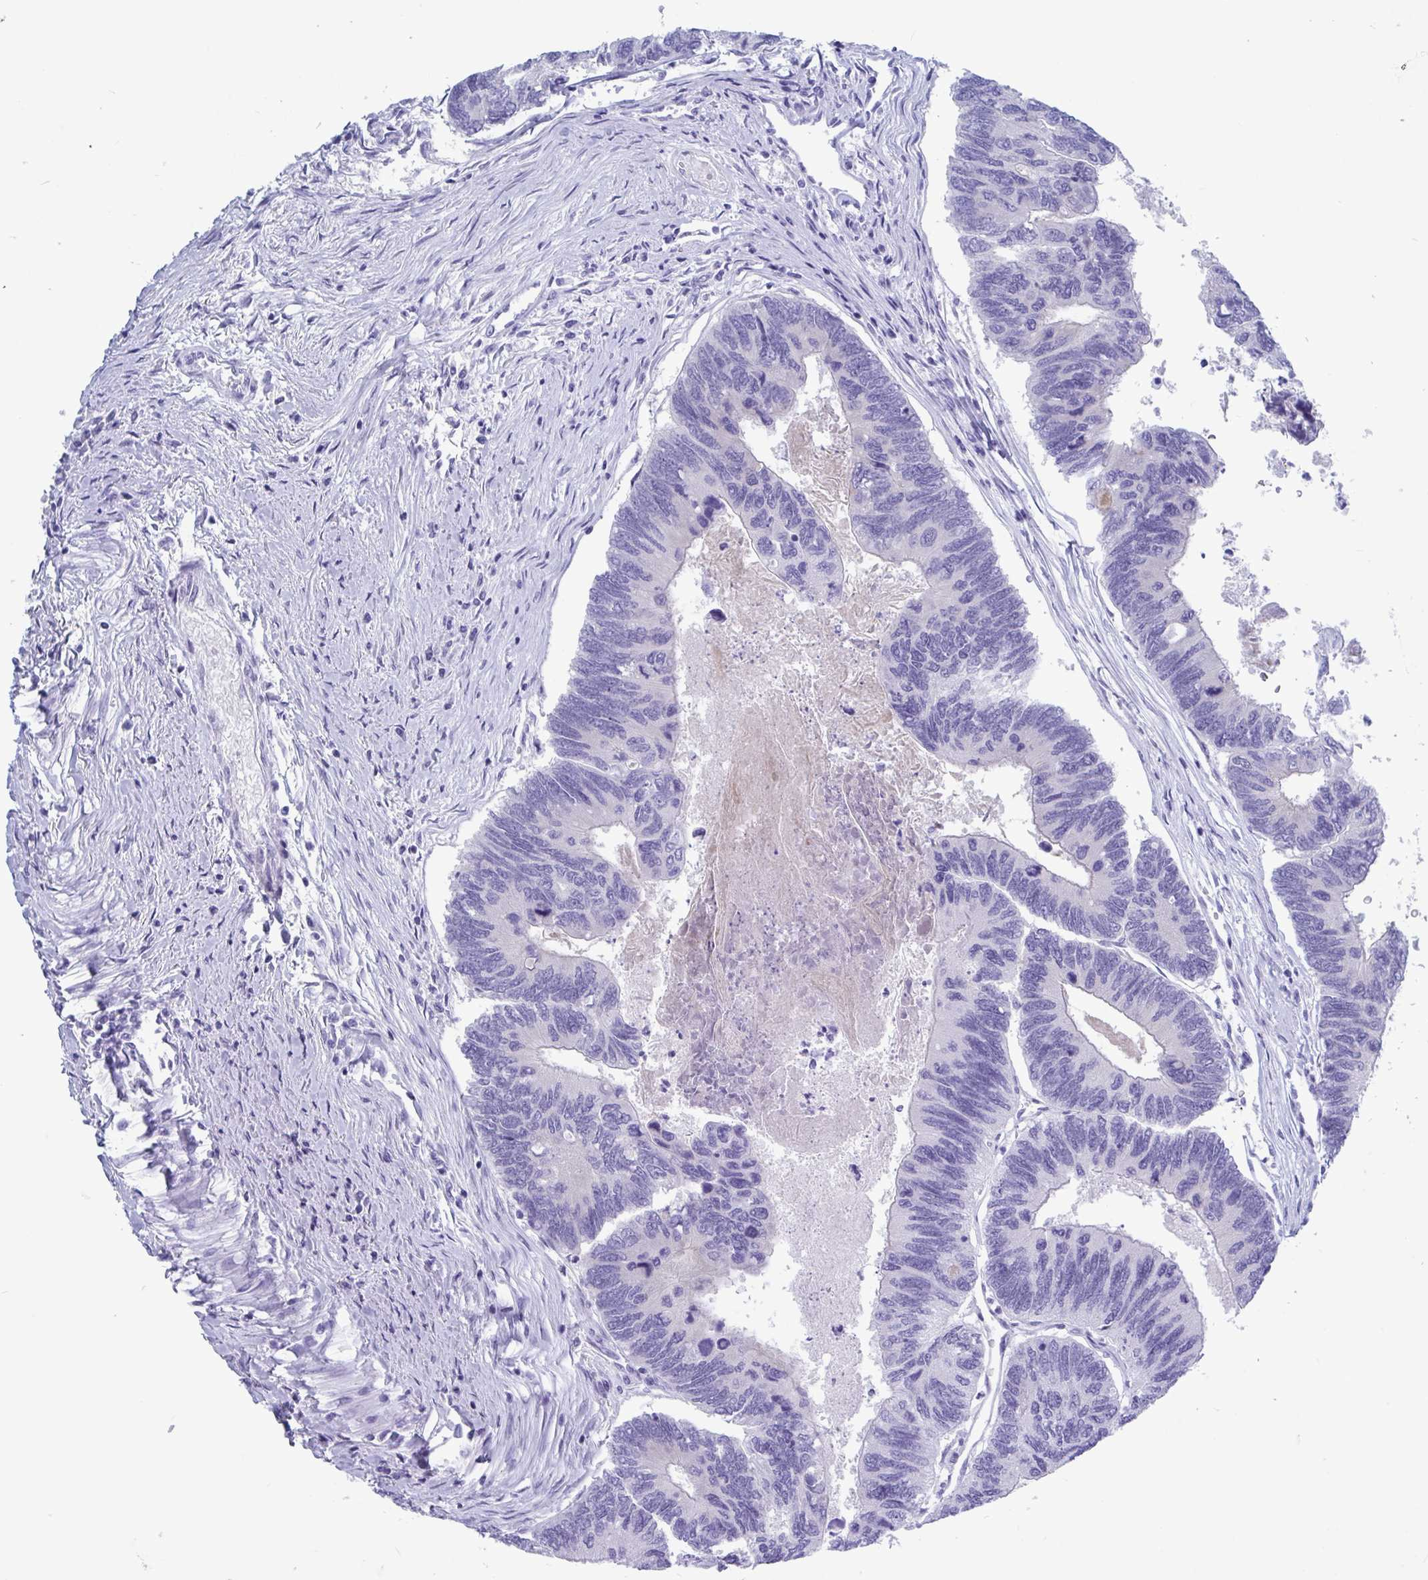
{"staining": {"intensity": "negative", "quantity": "none", "location": "none"}, "tissue": "colorectal cancer", "cell_type": "Tumor cells", "image_type": "cancer", "snomed": [{"axis": "morphology", "description": "Adenocarcinoma, NOS"}, {"axis": "topography", "description": "Colon"}], "caption": "A high-resolution histopathology image shows IHC staining of adenocarcinoma (colorectal), which exhibits no significant staining in tumor cells.", "gene": "TTC30B", "patient": {"sex": "female", "age": 67}}